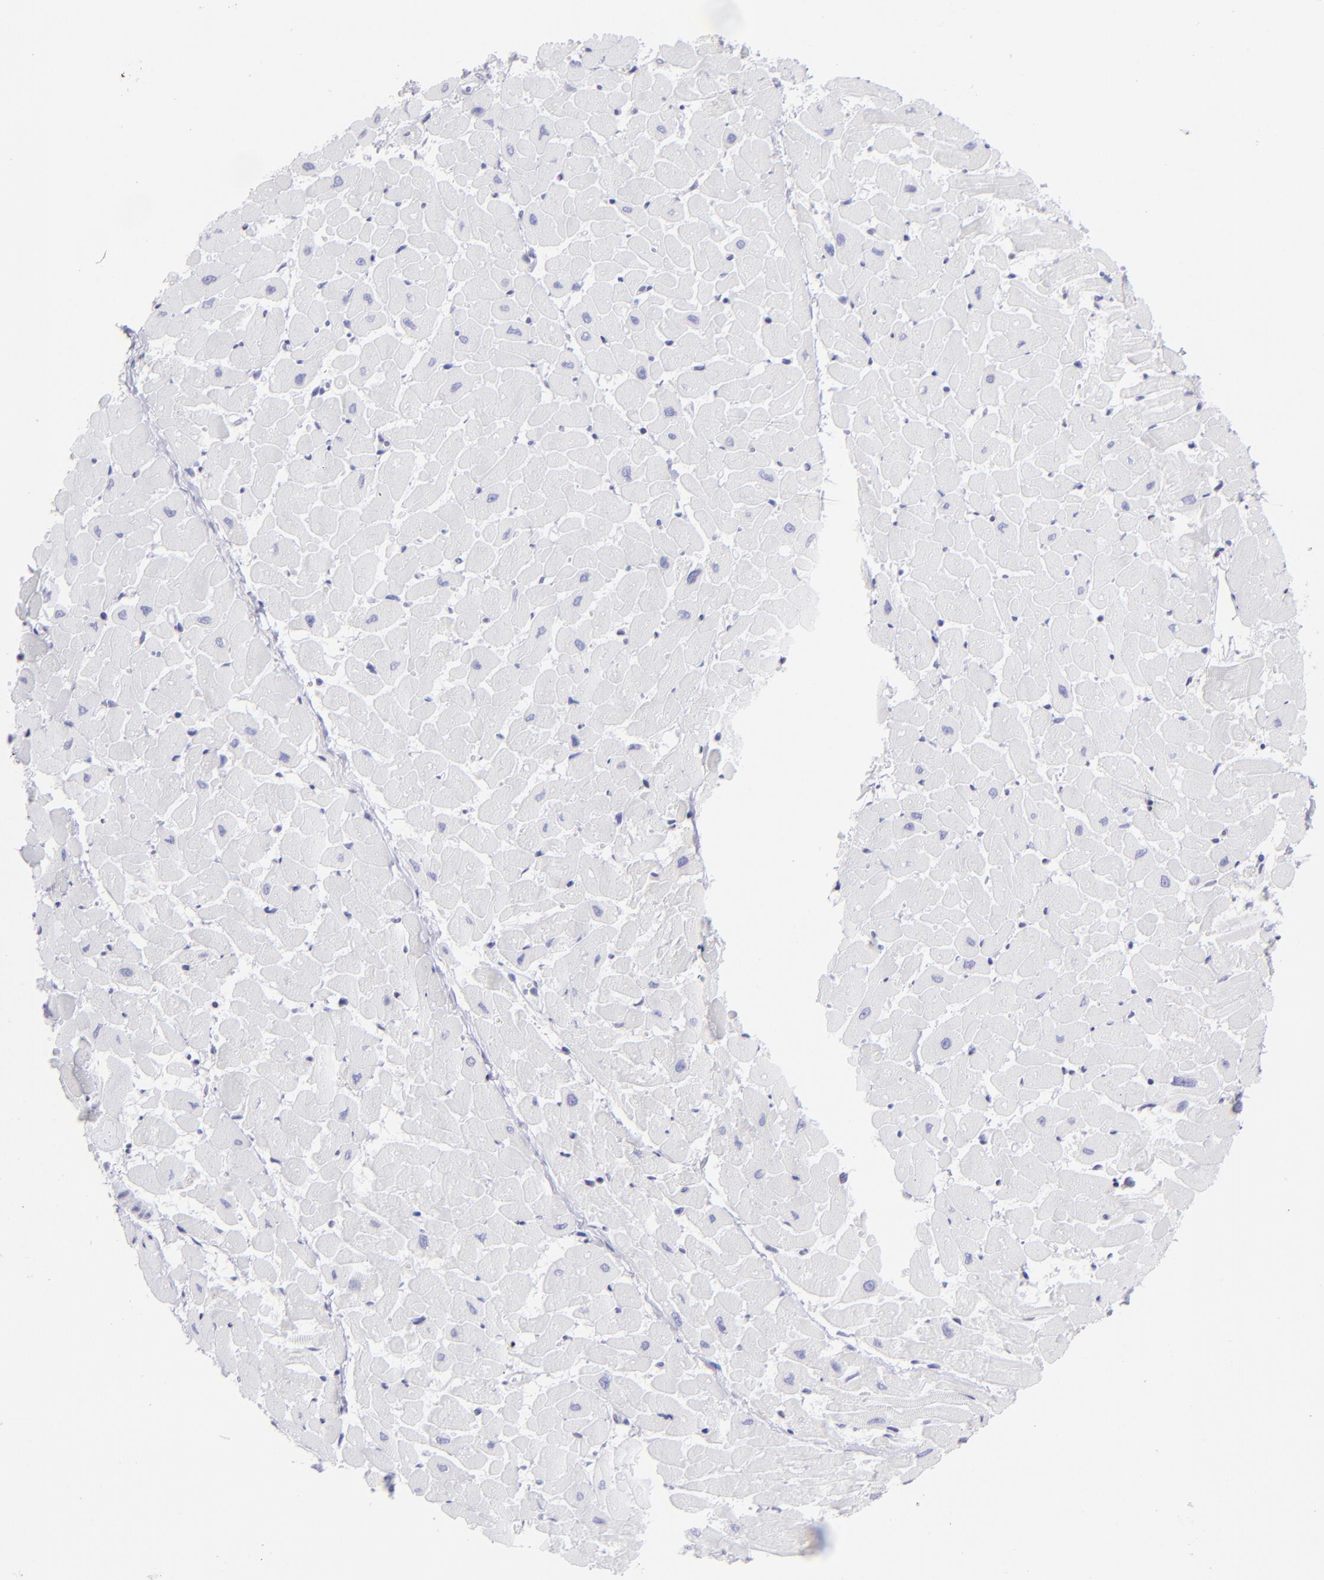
{"staining": {"intensity": "negative", "quantity": "none", "location": "none"}, "tissue": "heart muscle", "cell_type": "Cardiomyocytes", "image_type": "normal", "snomed": [{"axis": "morphology", "description": "Normal tissue, NOS"}, {"axis": "topography", "description": "Heart"}], "caption": "The IHC image has no significant expression in cardiomyocytes of heart muscle. Nuclei are stained in blue.", "gene": "ETS1", "patient": {"sex": "female", "age": 19}}